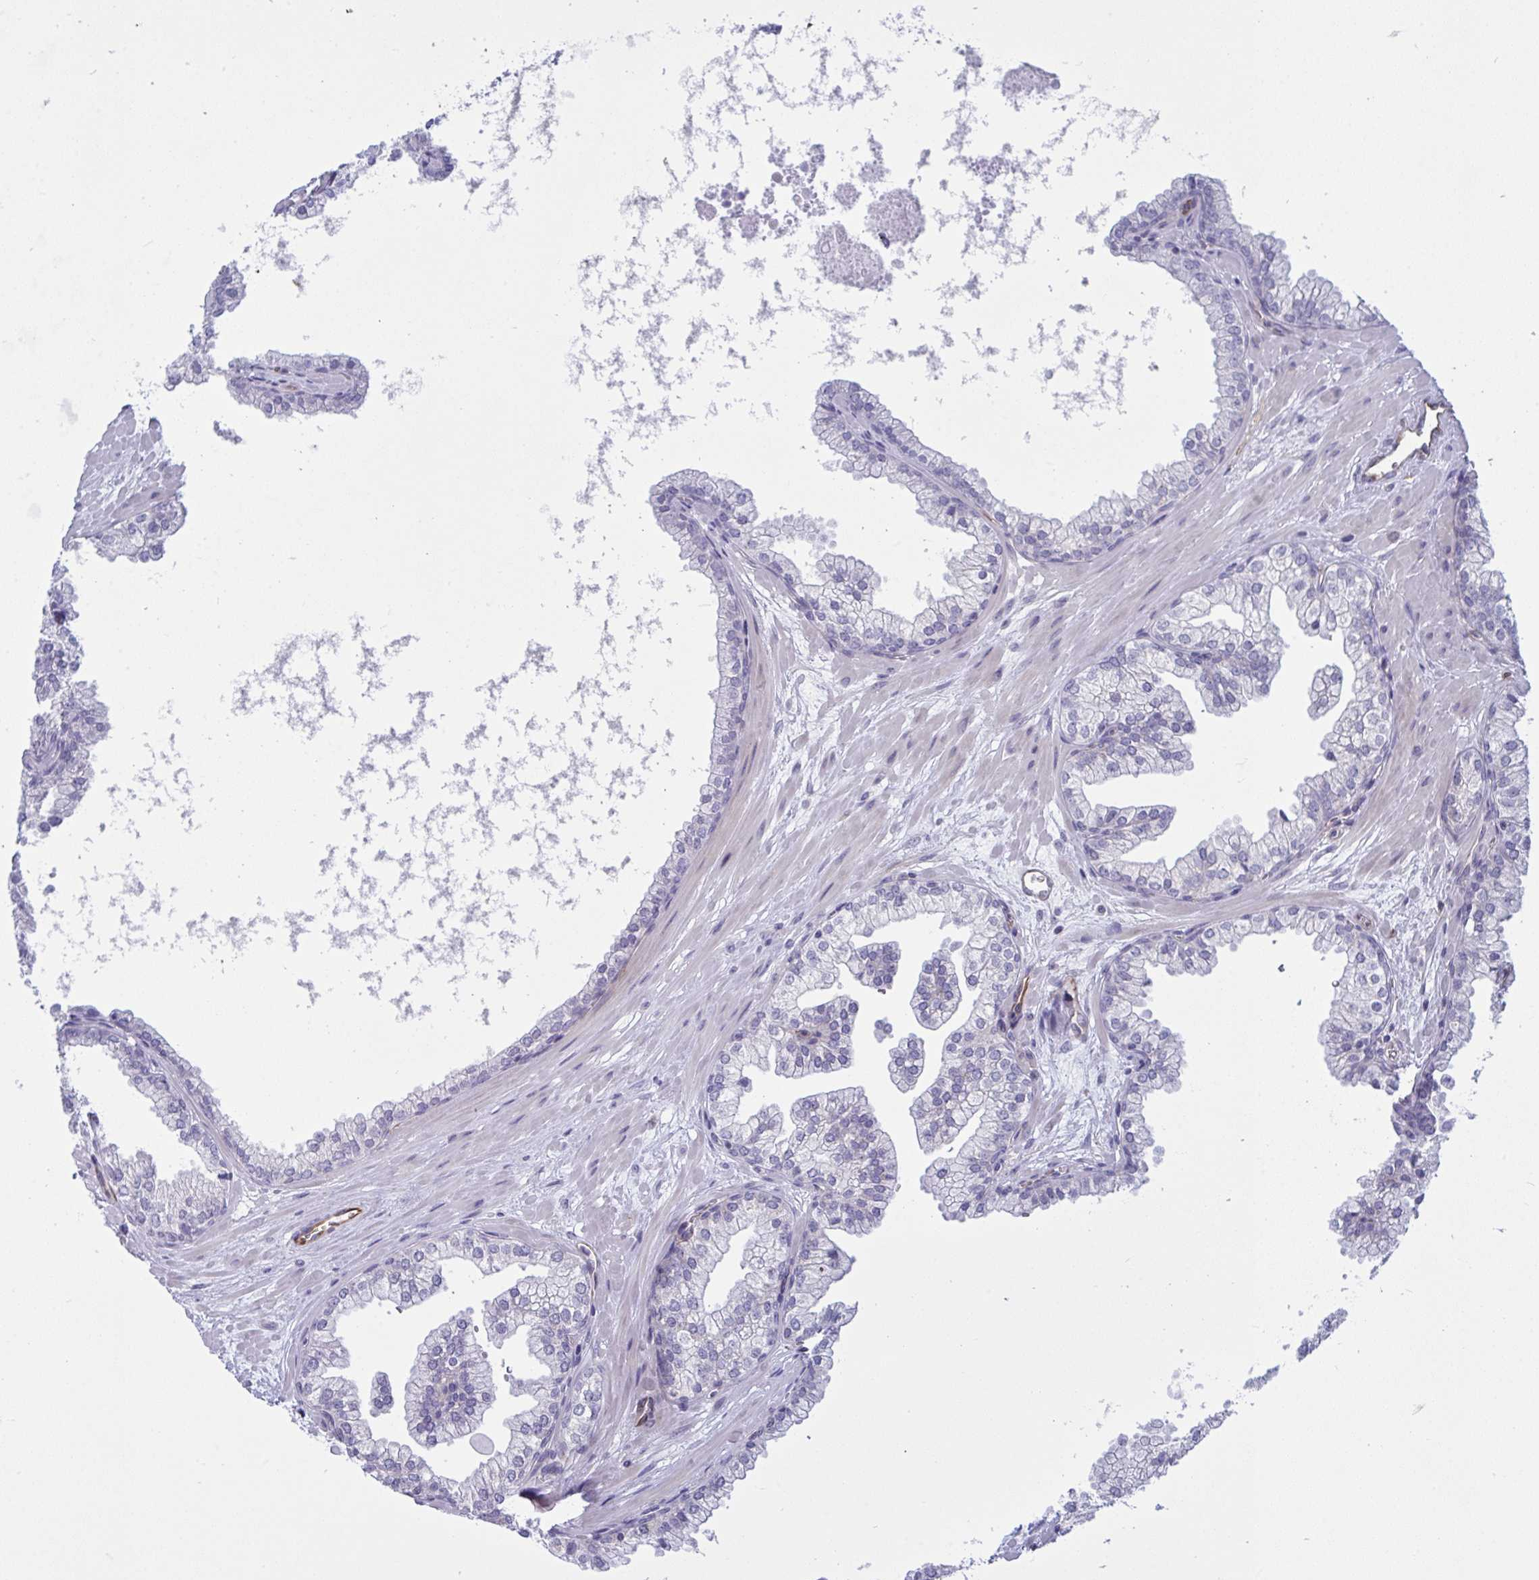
{"staining": {"intensity": "negative", "quantity": "none", "location": "none"}, "tissue": "prostate", "cell_type": "Glandular cells", "image_type": "normal", "snomed": [{"axis": "morphology", "description": "Normal tissue, NOS"}, {"axis": "topography", "description": "Prostate"}, {"axis": "topography", "description": "Peripheral nerve tissue"}], "caption": "The photomicrograph shows no significant expression in glandular cells of prostate.", "gene": "DCBLD1", "patient": {"sex": "male", "age": 61}}